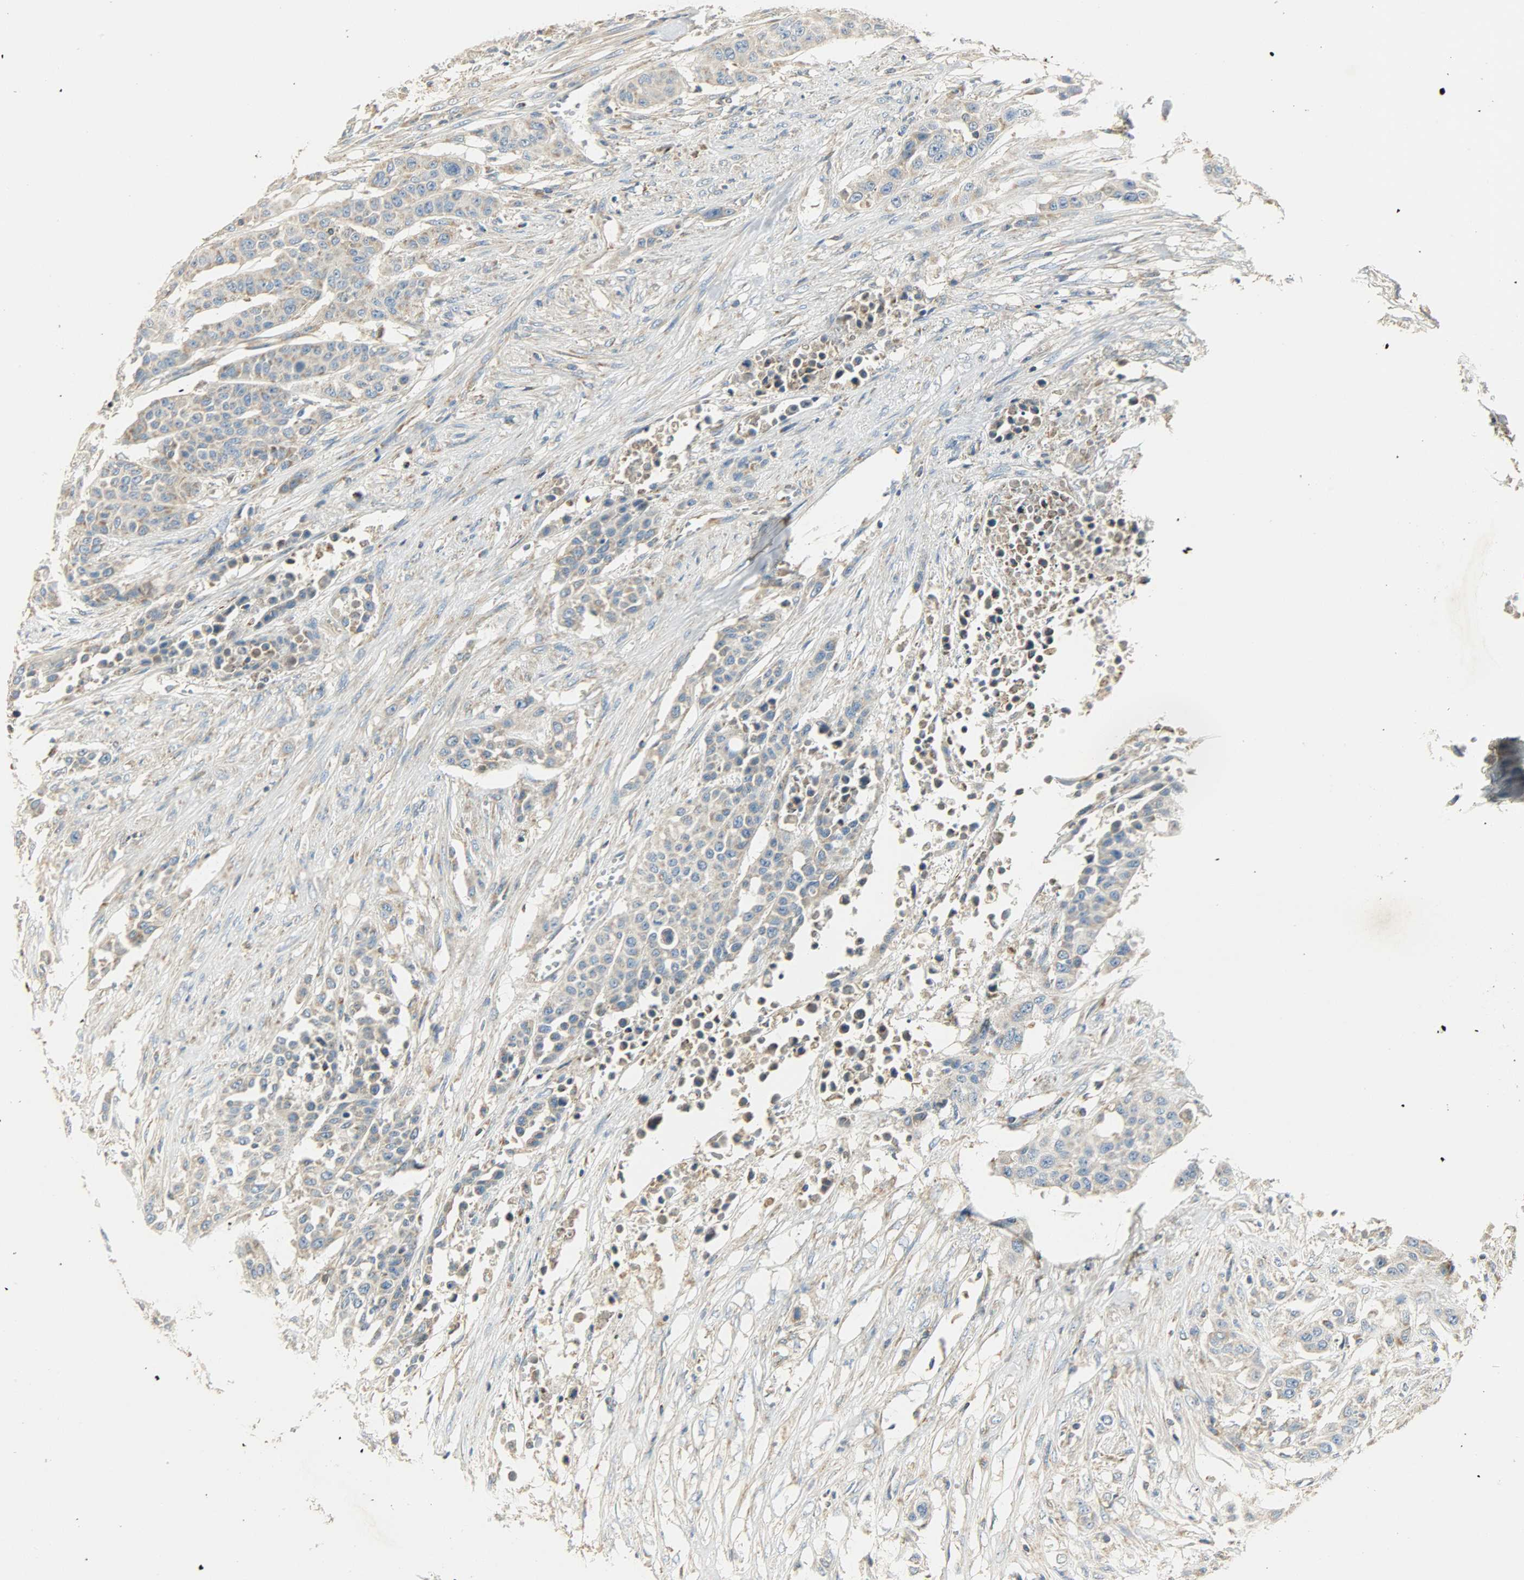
{"staining": {"intensity": "moderate", "quantity": ">75%", "location": "cytoplasmic/membranous"}, "tissue": "urothelial cancer", "cell_type": "Tumor cells", "image_type": "cancer", "snomed": [{"axis": "morphology", "description": "Urothelial carcinoma, High grade"}, {"axis": "topography", "description": "Urinary bladder"}], "caption": "Immunohistochemistry (DAB) staining of urothelial carcinoma (high-grade) exhibits moderate cytoplasmic/membranous protein staining in approximately >75% of tumor cells. (DAB = brown stain, brightfield microscopy at high magnification).", "gene": "NNT", "patient": {"sex": "male", "age": 74}}